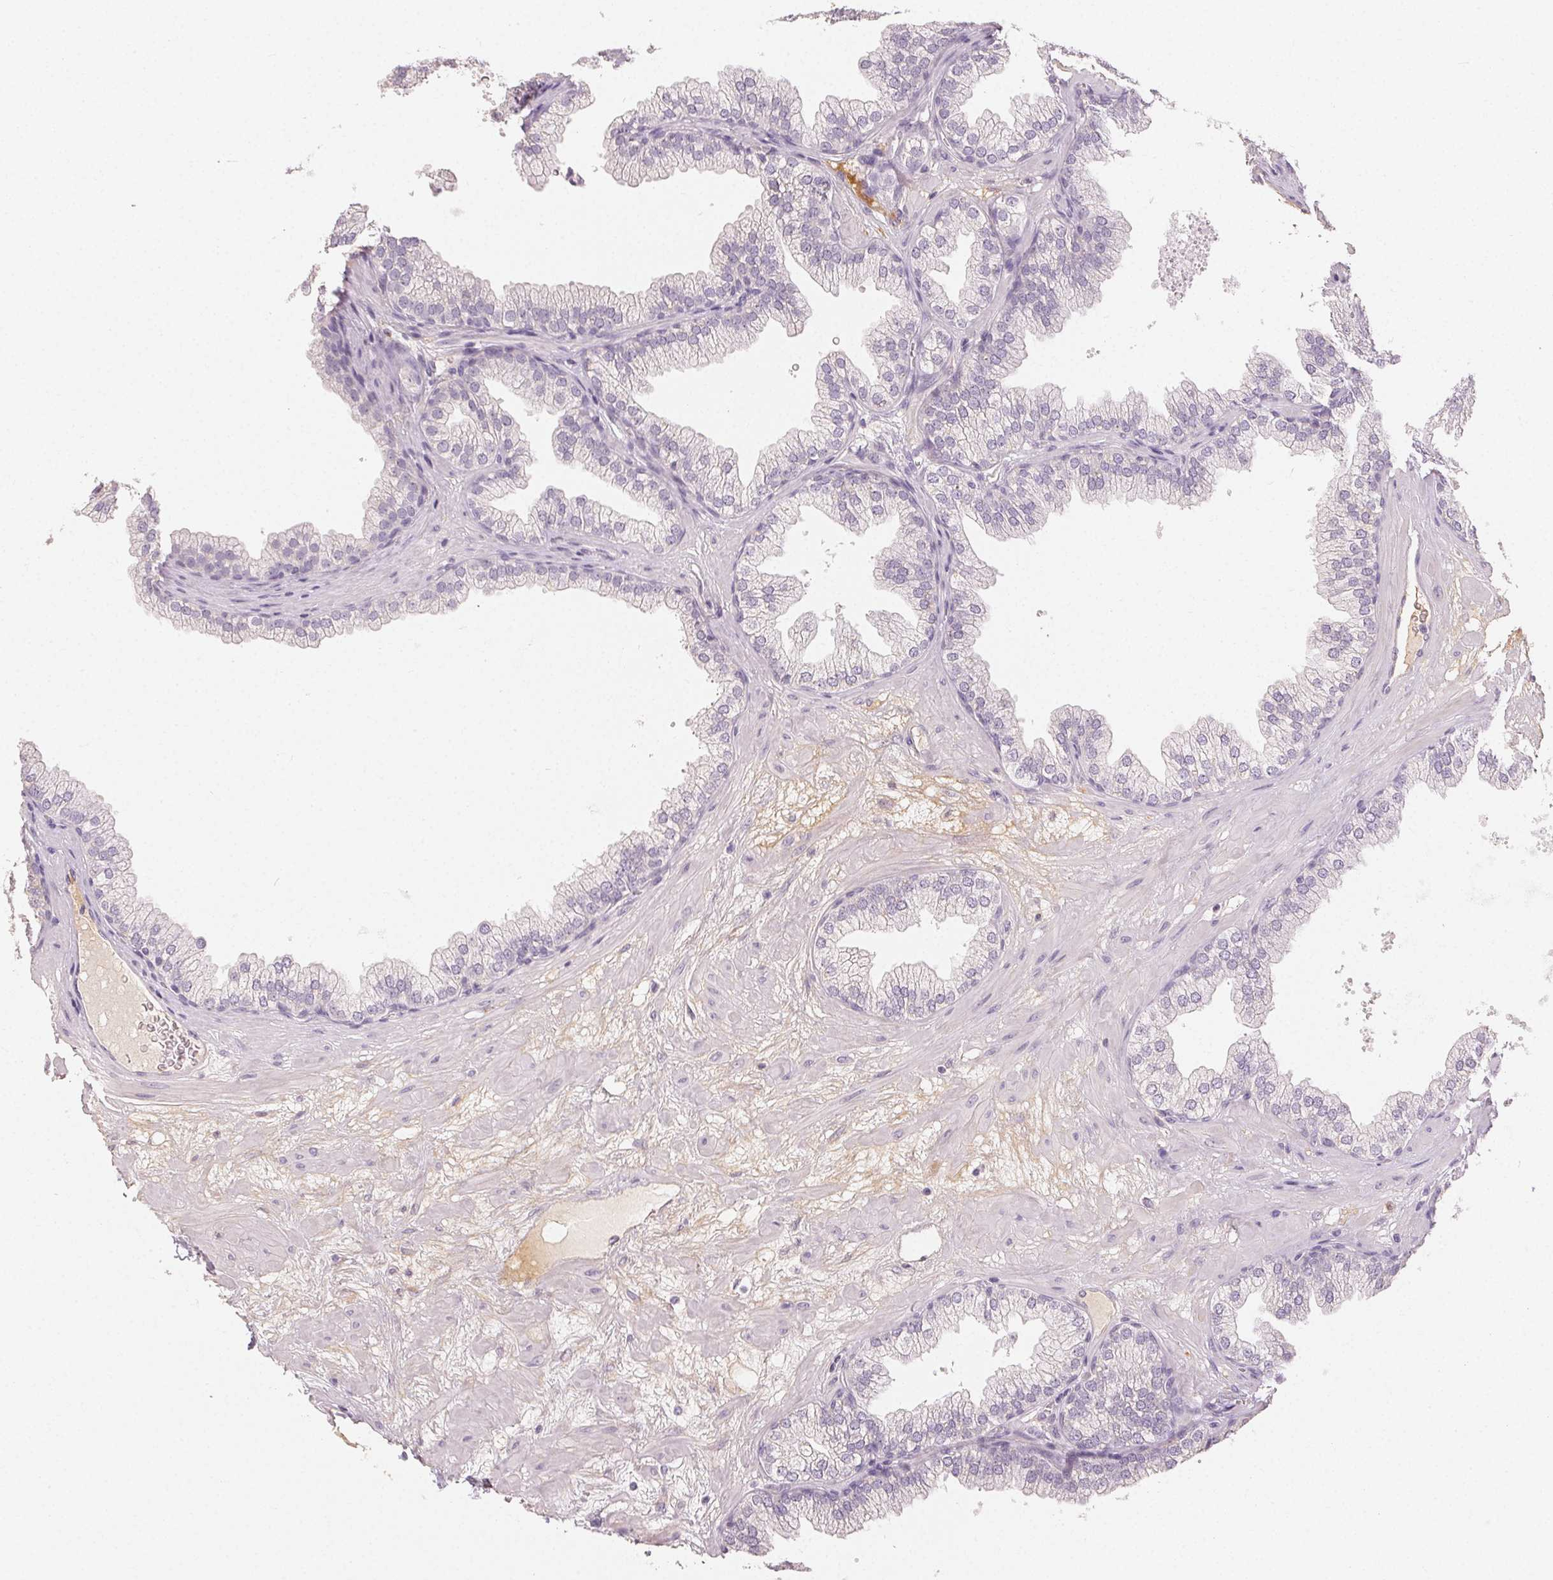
{"staining": {"intensity": "weak", "quantity": "<25%", "location": "cytoplasmic/membranous"}, "tissue": "prostate", "cell_type": "Glandular cells", "image_type": "normal", "snomed": [{"axis": "morphology", "description": "Normal tissue, NOS"}, {"axis": "topography", "description": "Prostate"}], "caption": "Histopathology image shows no significant protein expression in glandular cells of benign prostate.", "gene": "LVRN", "patient": {"sex": "male", "age": 37}}